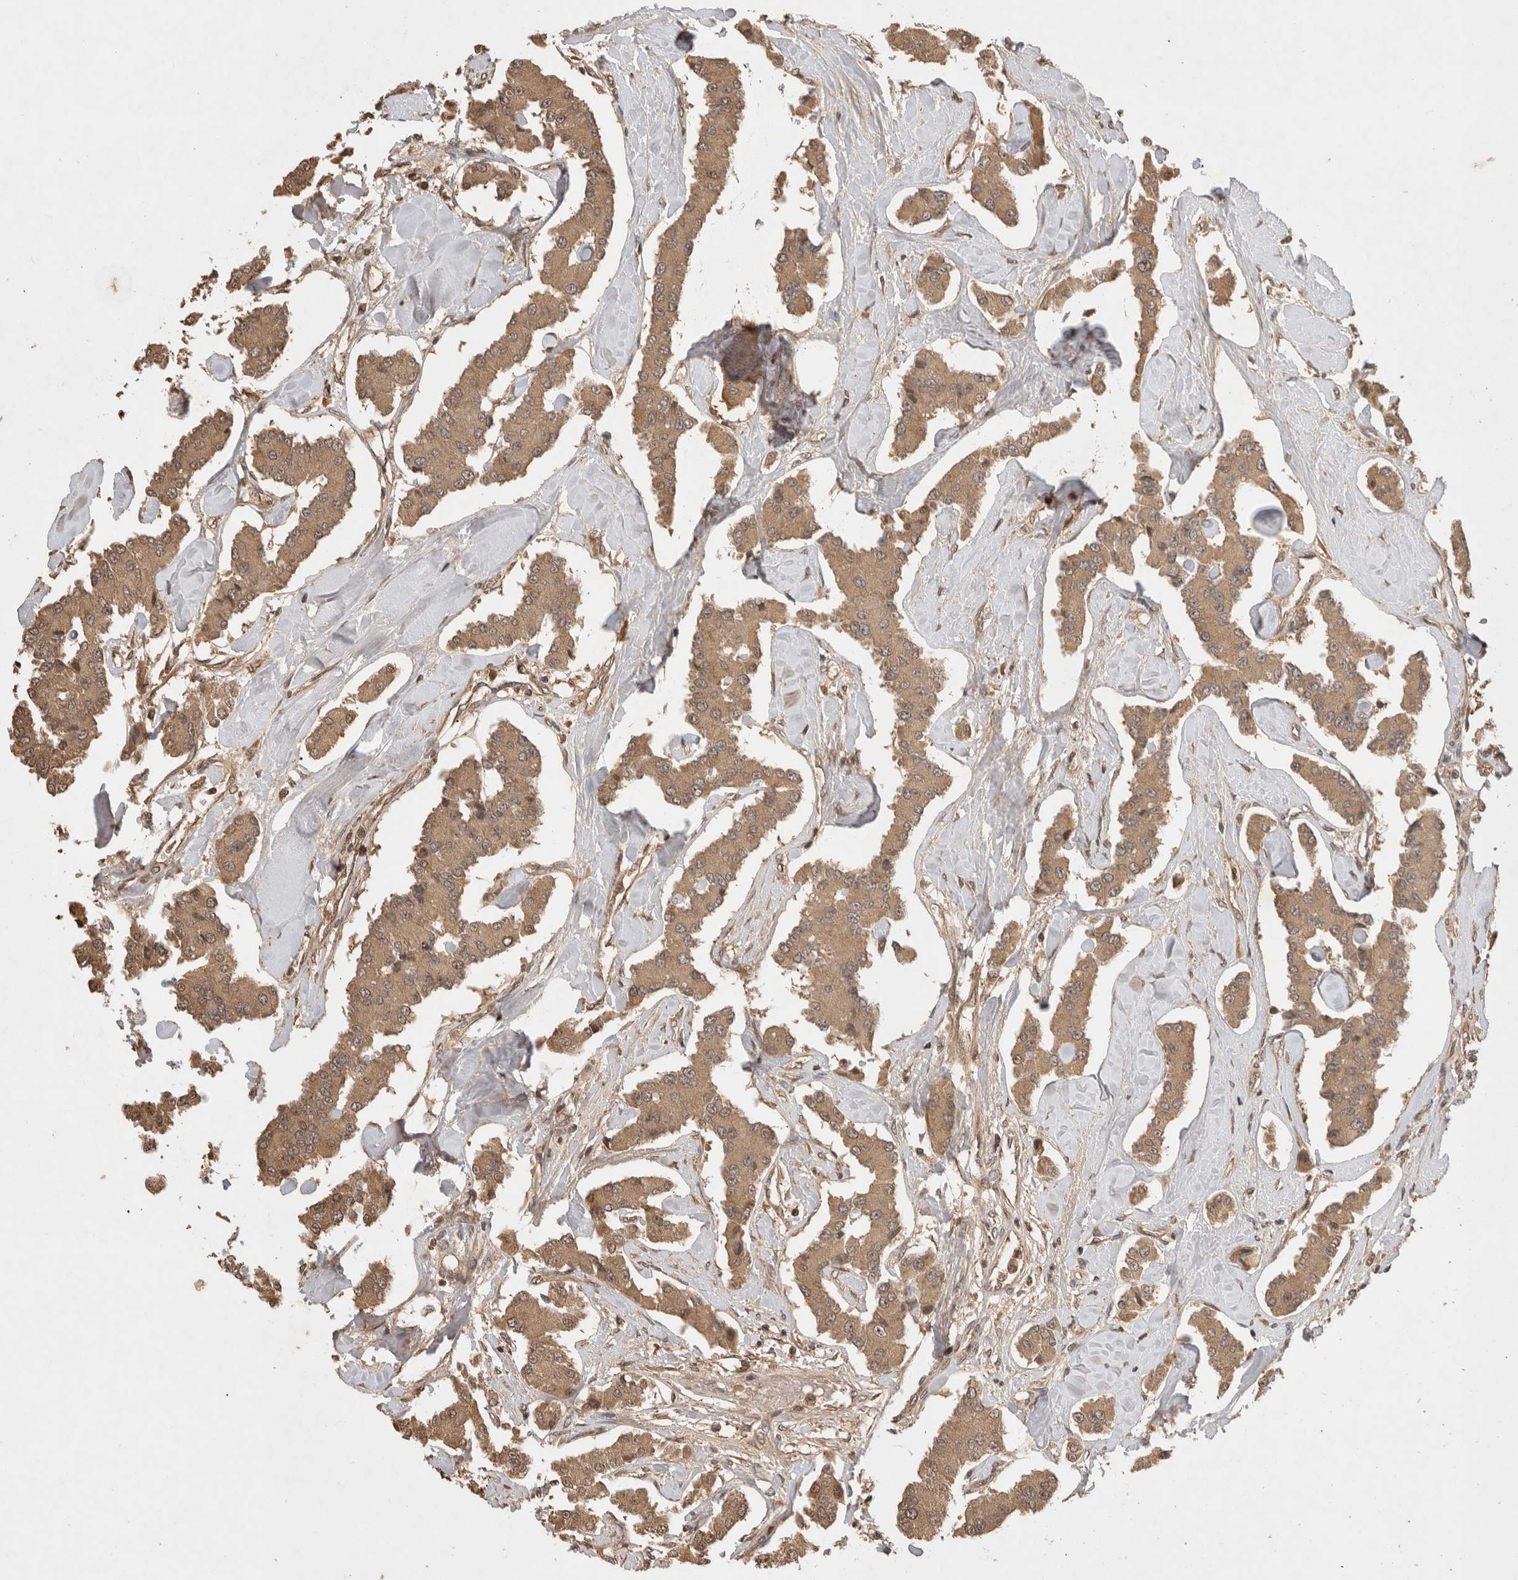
{"staining": {"intensity": "moderate", "quantity": ">75%", "location": "cytoplasmic/membranous"}, "tissue": "carcinoid", "cell_type": "Tumor cells", "image_type": "cancer", "snomed": [{"axis": "morphology", "description": "Carcinoid, malignant, NOS"}, {"axis": "topography", "description": "Pancreas"}], "caption": "Immunohistochemistry micrograph of neoplastic tissue: malignant carcinoid stained using immunohistochemistry exhibits medium levels of moderate protein expression localized specifically in the cytoplasmic/membranous of tumor cells, appearing as a cytoplasmic/membranous brown color.", "gene": "PRMT3", "patient": {"sex": "male", "age": 41}}